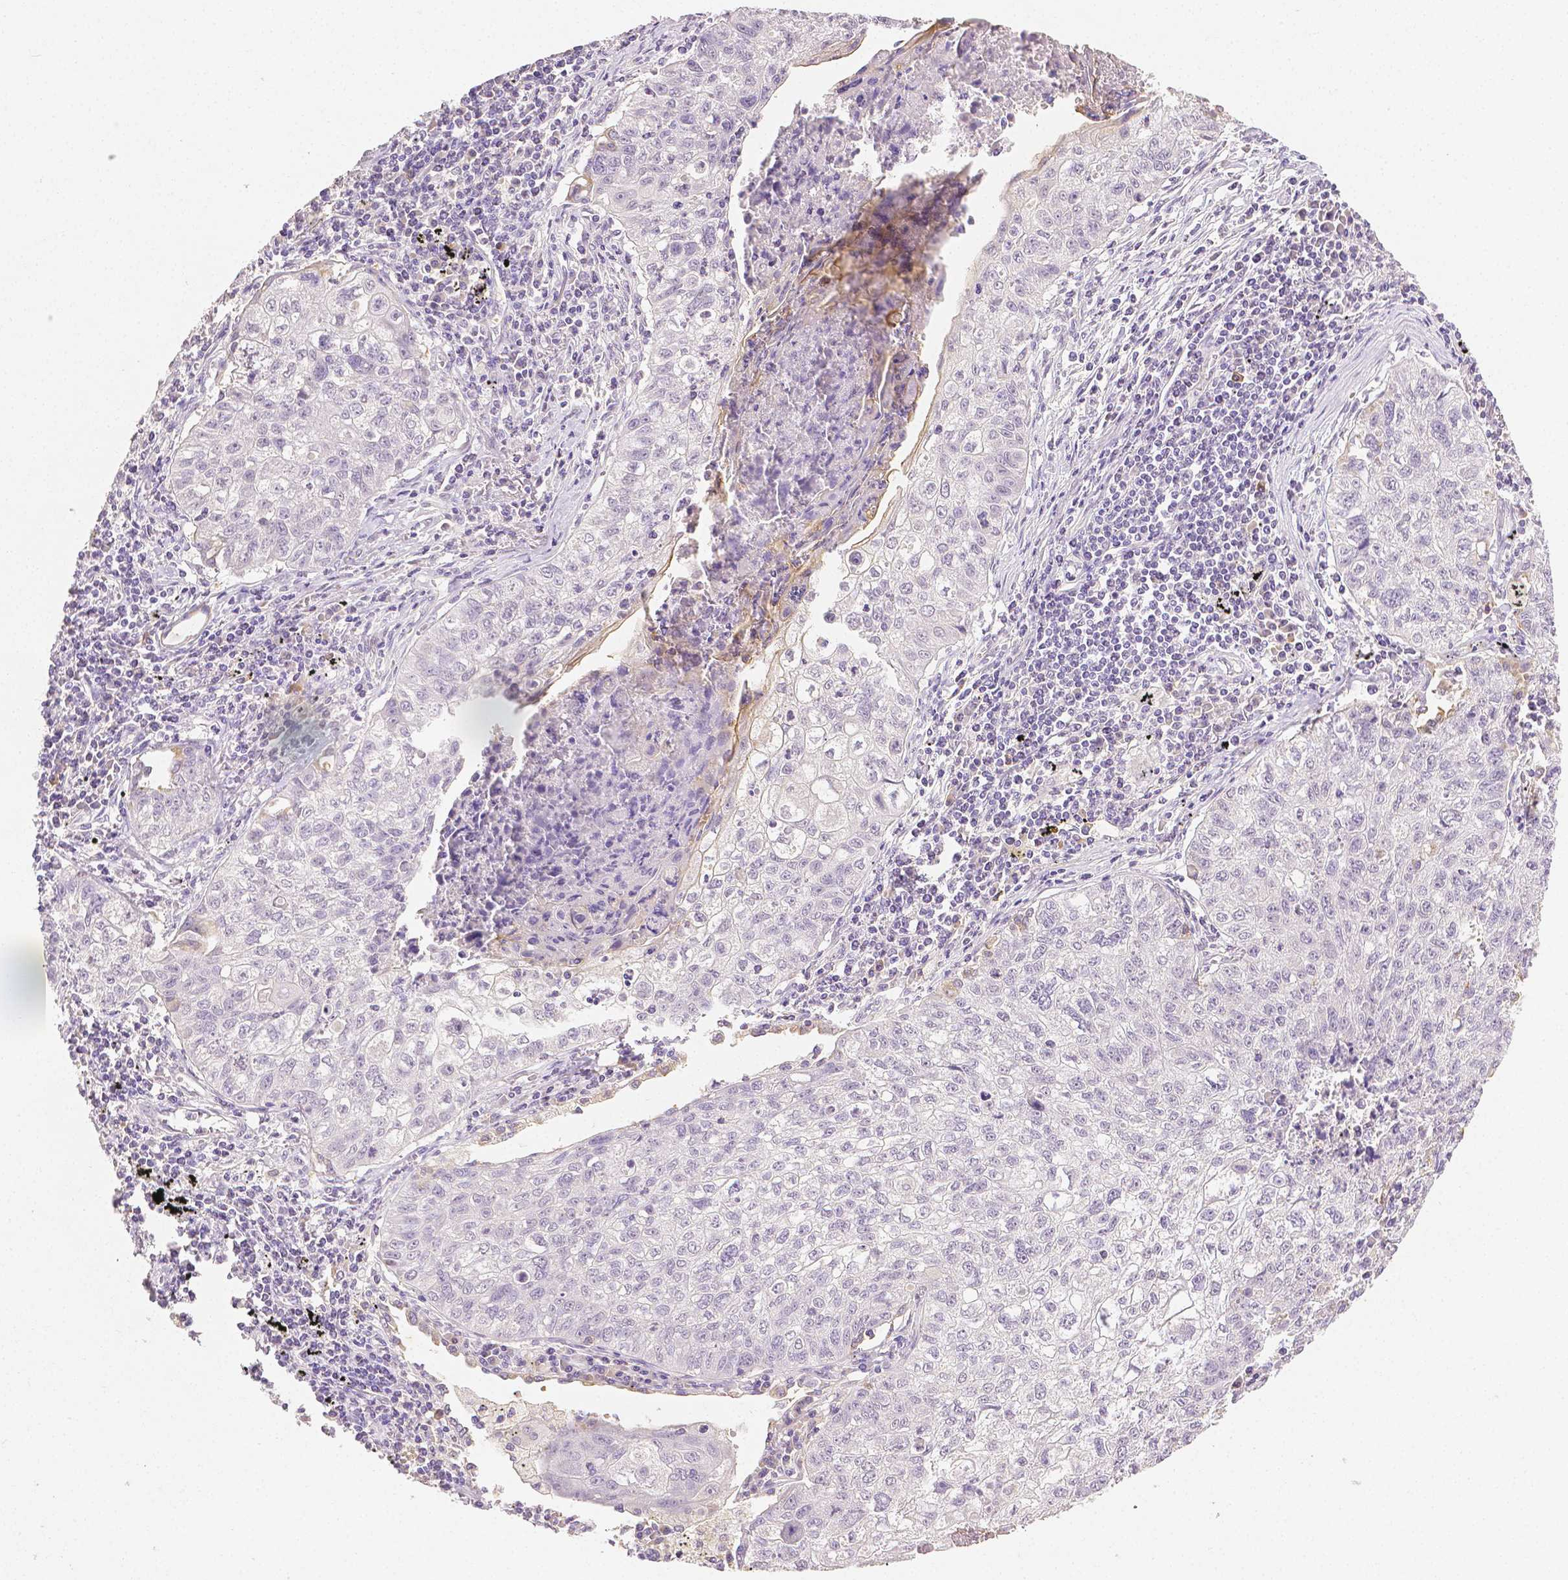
{"staining": {"intensity": "negative", "quantity": "none", "location": "none"}, "tissue": "lung cancer", "cell_type": "Tumor cells", "image_type": "cancer", "snomed": [{"axis": "morphology", "description": "Normal morphology"}, {"axis": "morphology", "description": "Aneuploidy"}, {"axis": "morphology", "description": "Squamous cell carcinoma, NOS"}, {"axis": "topography", "description": "Lymph node"}, {"axis": "topography", "description": "Lung"}], "caption": "High magnification brightfield microscopy of aneuploidy (lung) stained with DAB (3,3'-diaminobenzidine) (brown) and counterstained with hematoxylin (blue): tumor cells show no significant positivity.", "gene": "TGM1", "patient": {"sex": "female", "age": 76}}